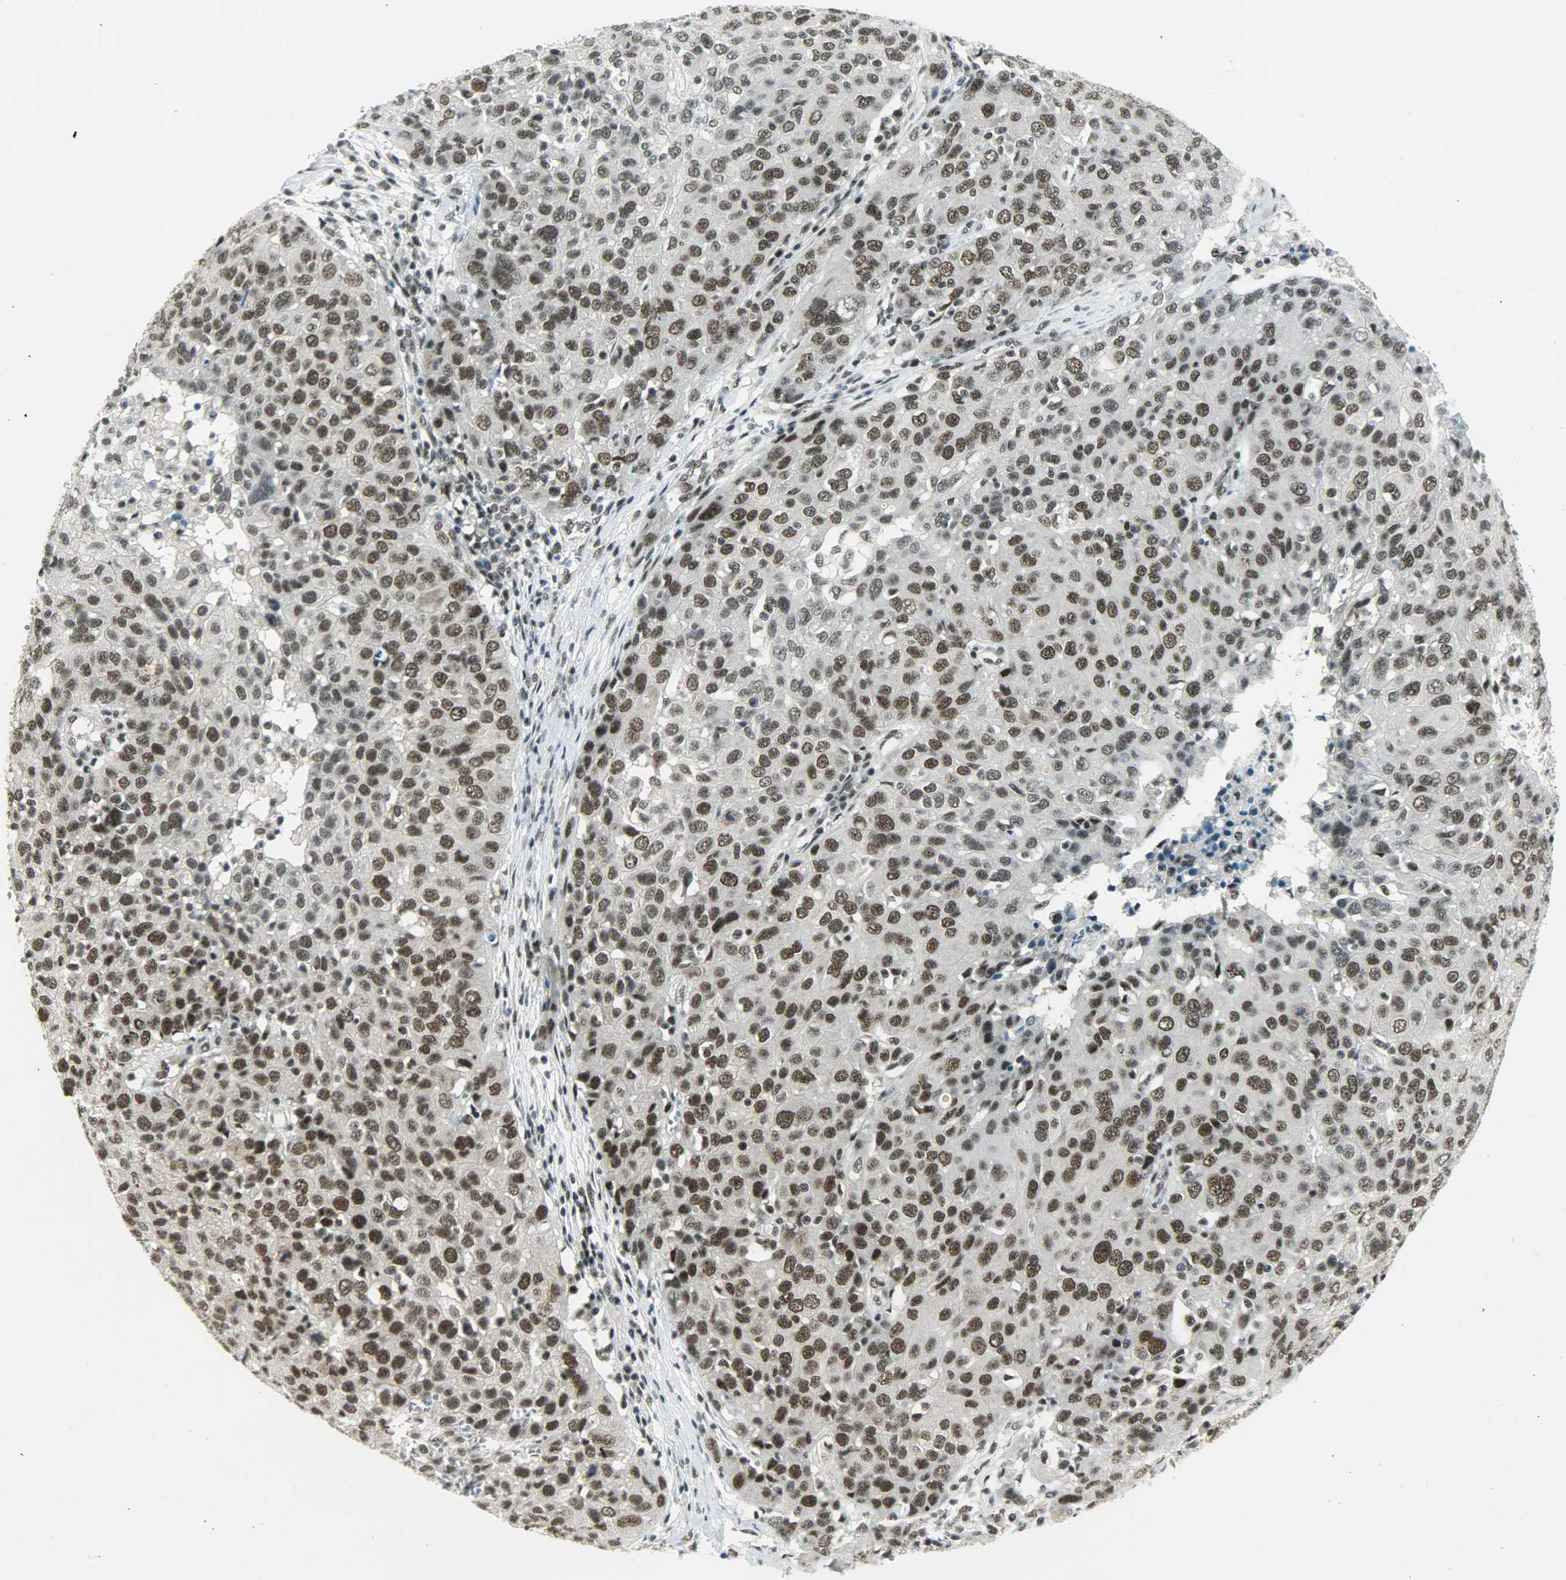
{"staining": {"intensity": "strong", "quantity": ">75%", "location": "nuclear"}, "tissue": "ovarian cancer", "cell_type": "Tumor cells", "image_type": "cancer", "snomed": [{"axis": "morphology", "description": "Carcinoma, endometroid"}, {"axis": "topography", "description": "Ovary"}], "caption": "Immunohistochemical staining of human endometroid carcinoma (ovarian) reveals high levels of strong nuclear protein staining in about >75% of tumor cells.", "gene": "SUGP1", "patient": {"sex": "female", "age": 50}}